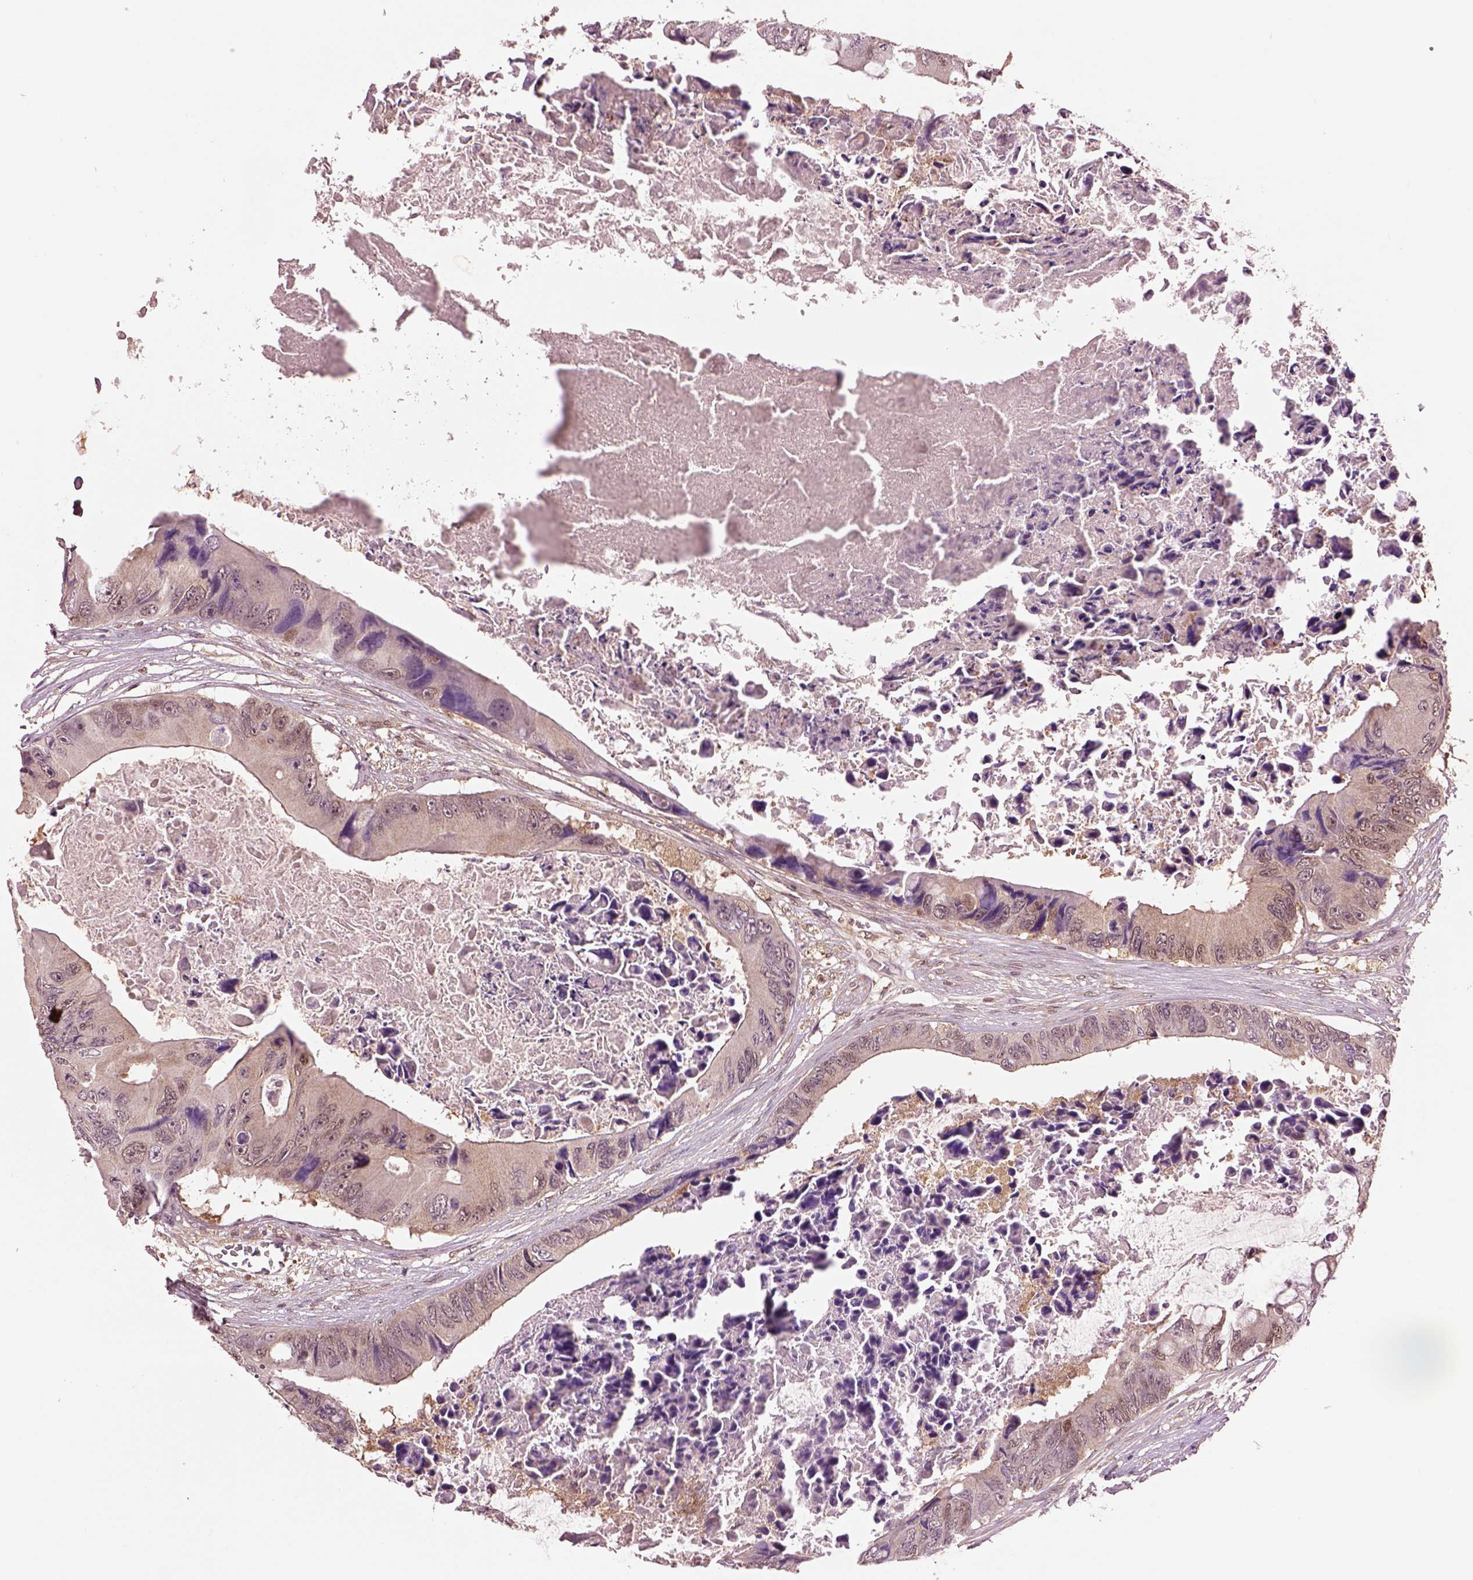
{"staining": {"intensity": "weak", "quantity": "<25%", "location": "cytoplasmic/membranous"}, "tissue": "colorectal cancer", "cell_type": "Tumor cells", "image_type": "cancer", "snomed": [{"axis": "morphology", "description": "Adenocarcinoma, NOS"}, {"axis": "topography", "description": "Rectum"}], "caption": "Colorectal cancer (adenocarcinoma) was stained to show a protein in brown. There is no significant expression in tumor cells. The staining was performed using DAB (3,3'-diaminobenzidine) to visualize the protein expression in brown, while the nuclei were stained in blue with hematoxylin (Magnification: 20x).", "gene": "MDP1", "patient": {"sex": "male", "age": 63}}